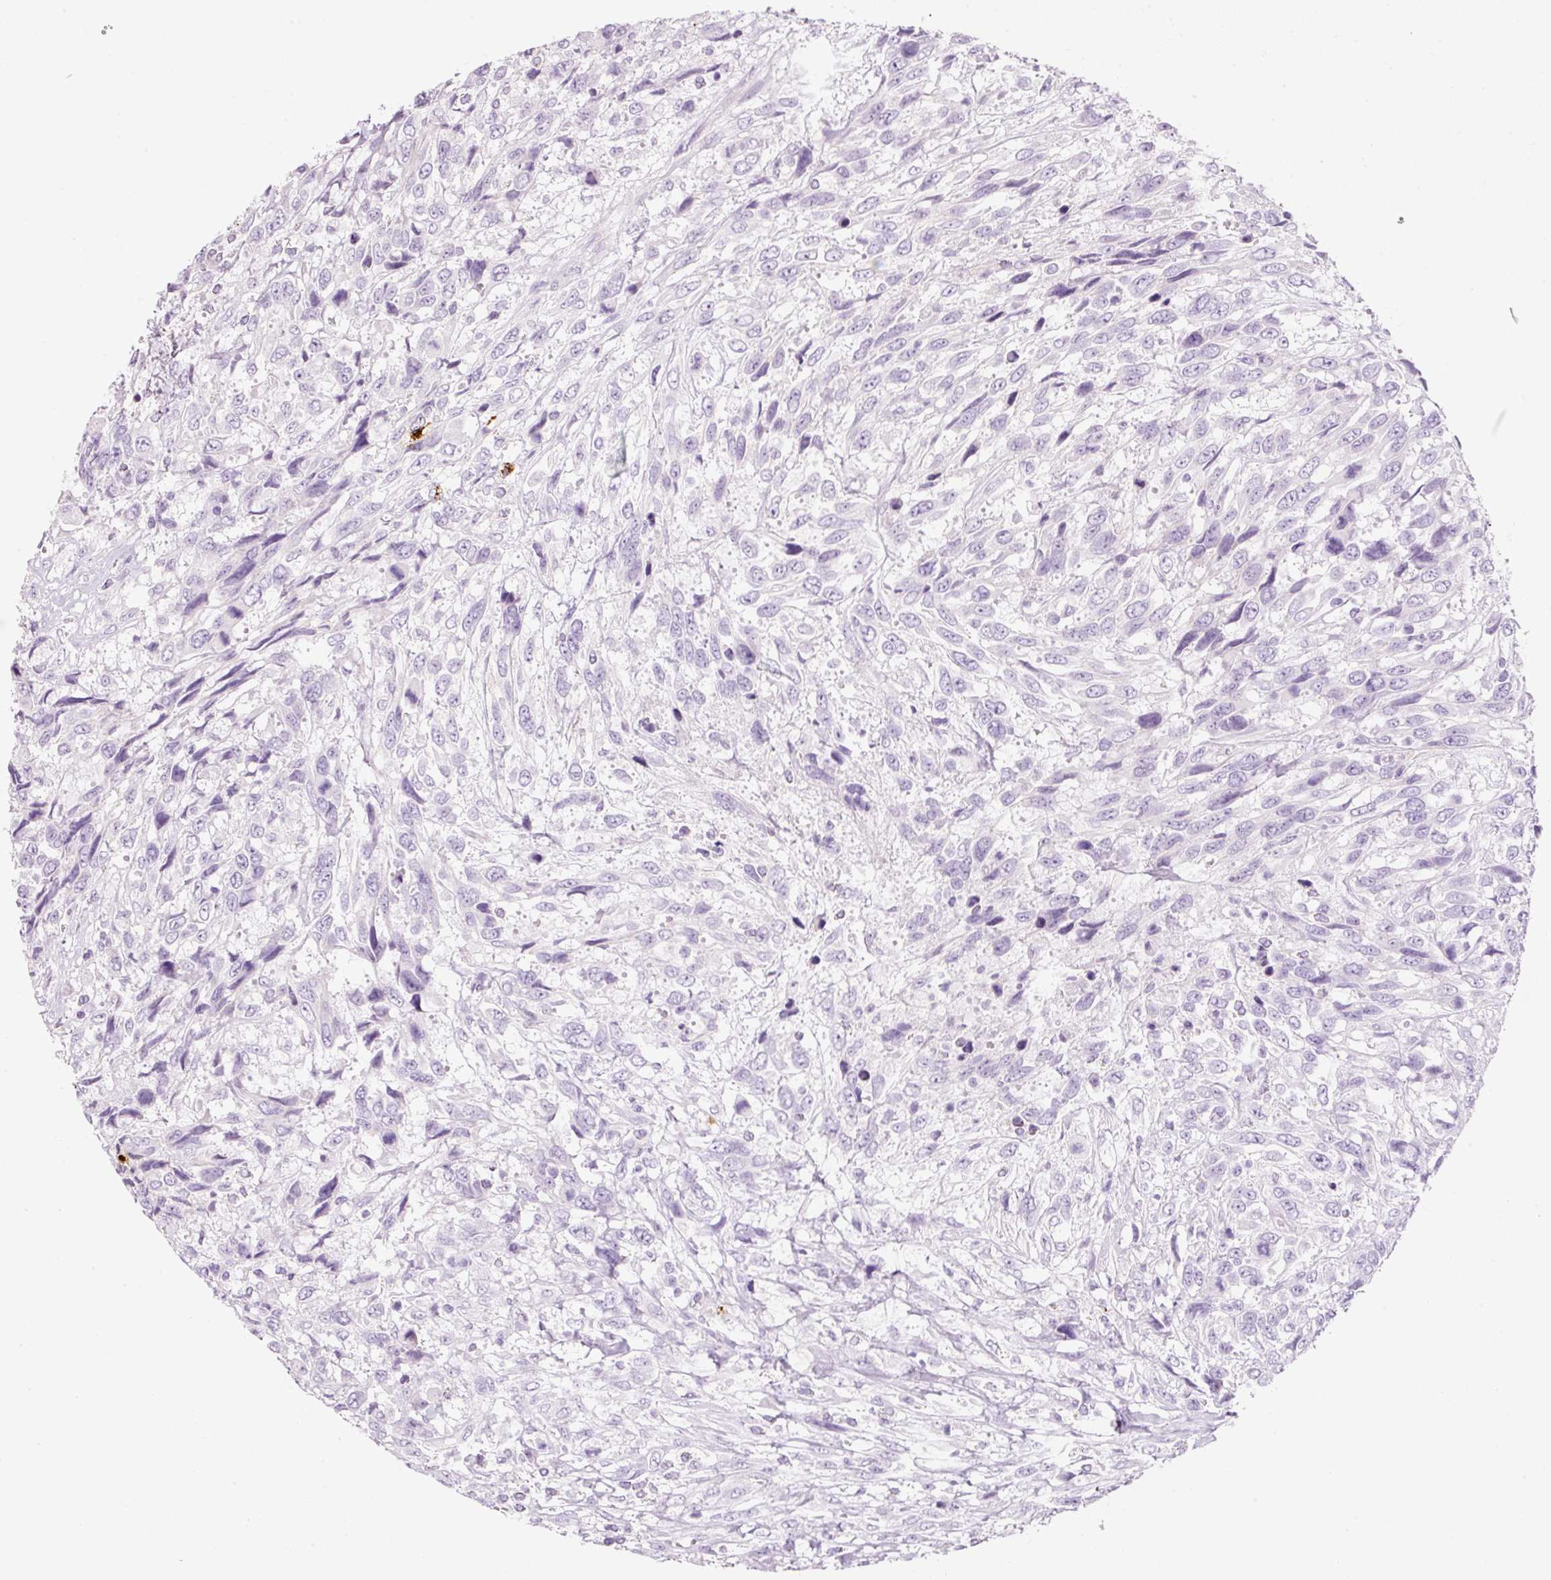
{"staining": {"intensity": "negative", "quantity": "none", "location": "none"}, "tissue": "urothelial cancer", "cell_type": "Tumor cells", "image_type": "cancer", "snomed": [{"axis": "morphology", "description": "Urothelial carcinoma, High grade"}, {"axis": "topography", "description": "Urinary bladder"}], "caption": "Tumor cells show no significant protein positivity in urothelial carcinoma (high-grade).", "gene": "CMA1", "patient": {"sex": "female", "age": 70}}